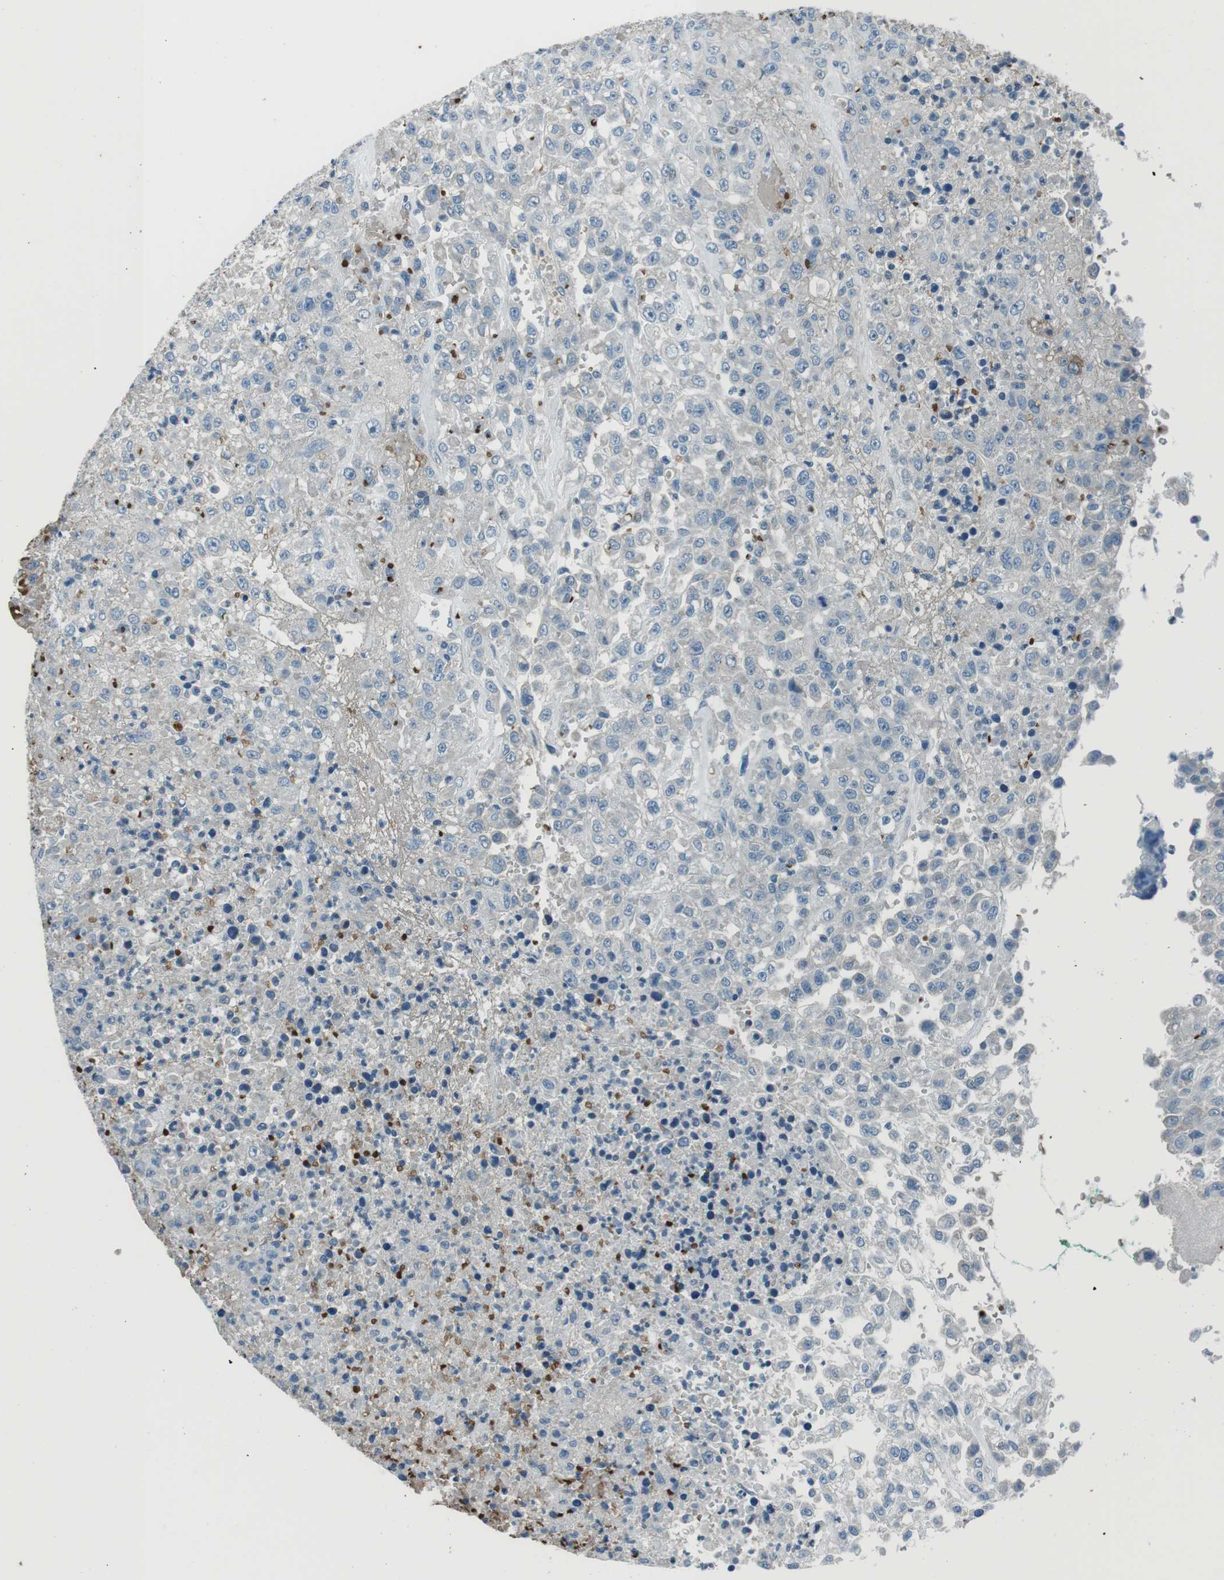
{"staining": {"intensity": "negative", "quantity": "none", "location": "none"}, "tissue": "urothelial cancer", "cell_type": "Tumor cells", "image_type": "cancer", "snomed": [{"axis": "morphology", "description": "Urothelial carcinoma, High grade"}, {"axis": "topography", "description": "Urinary bladder"}], "caption": "Protein analysis of high-grade urothelial carcinoma shows no significant staining in tumor cells.", "gene": "ST6GAL1", "patient": {"sex": "male", "age": 46}}